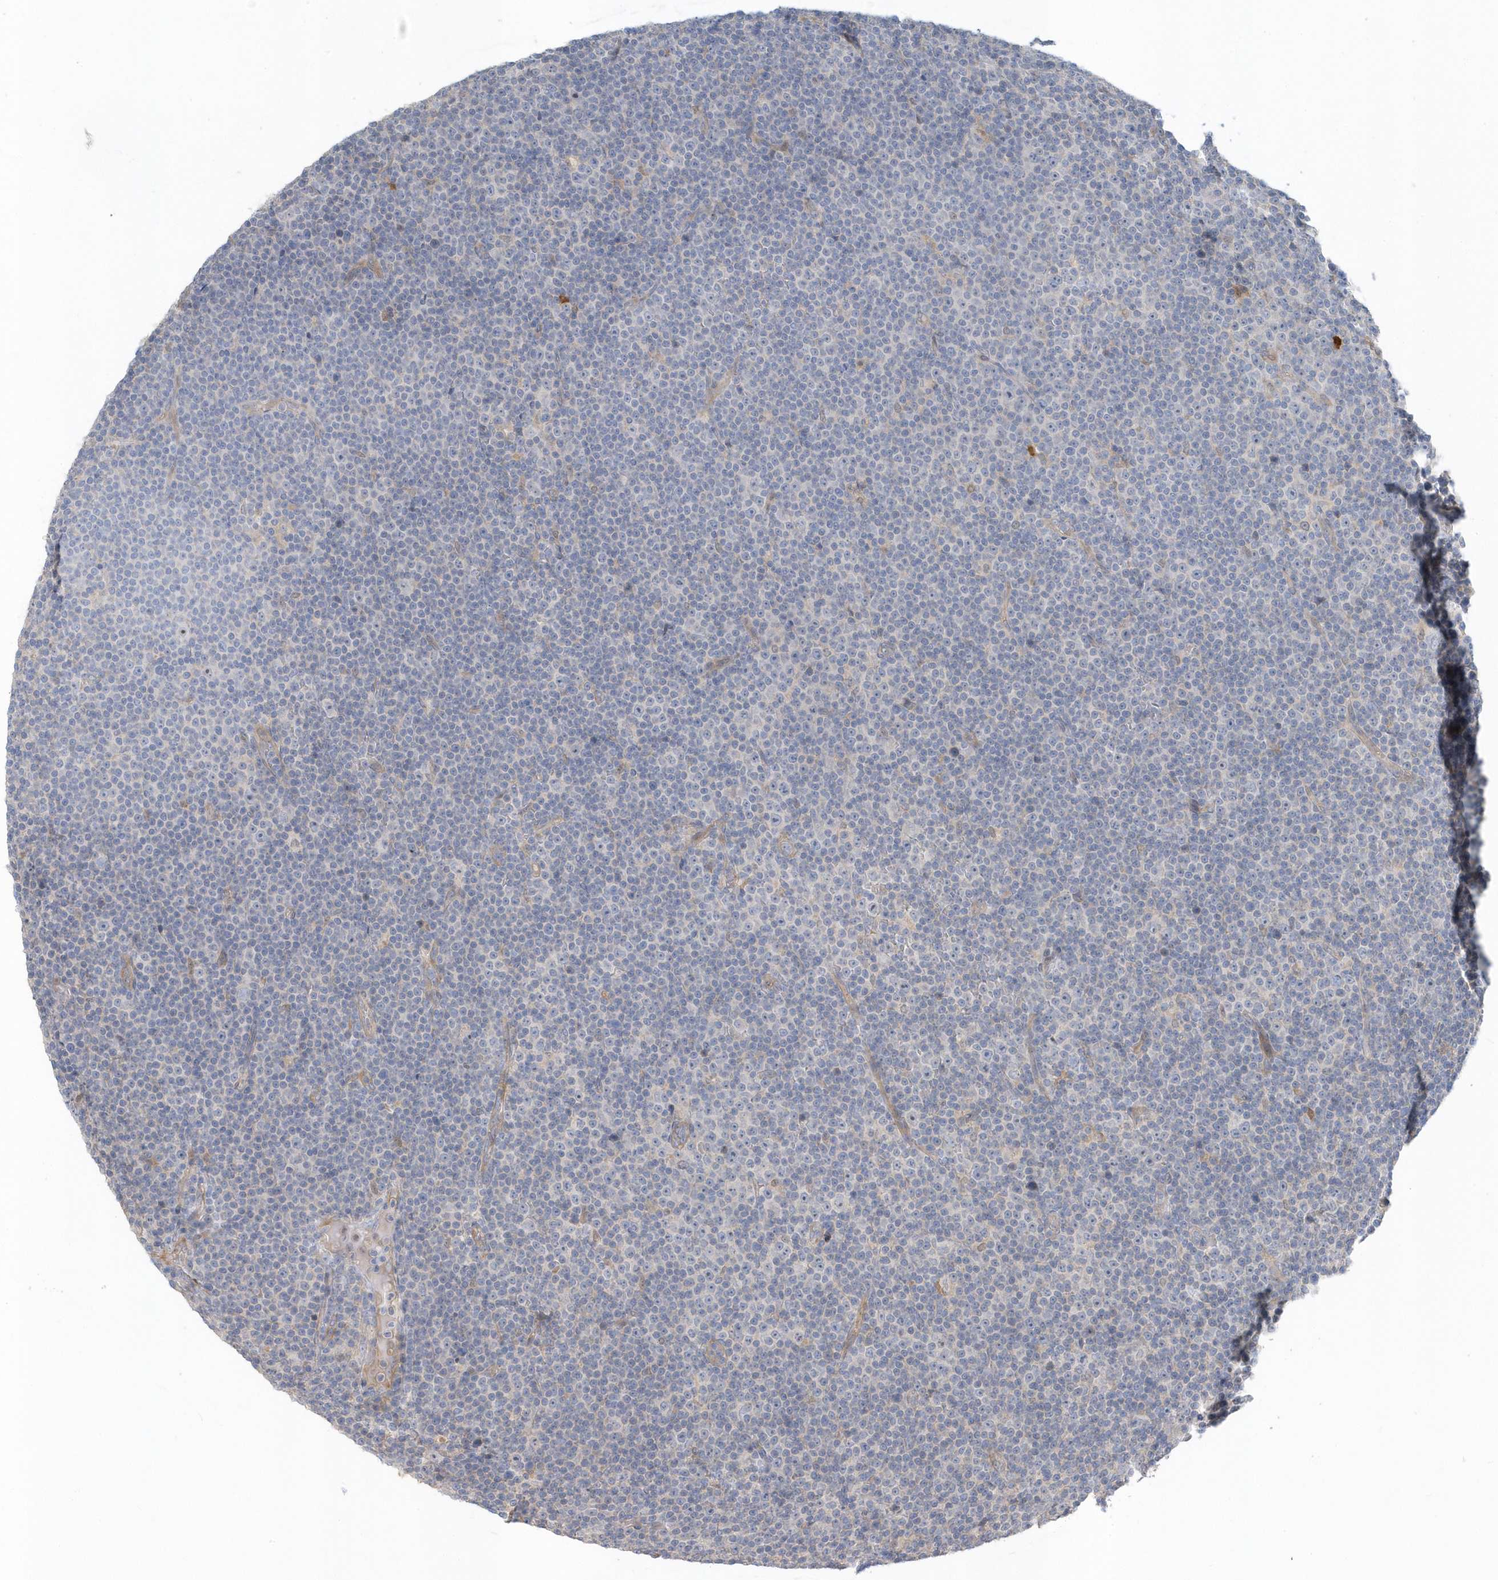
{"staining": {"intensity": "negative", "quantity": "none", "location": "none"}, "tissue": "lymphoma", "cell_type": "Tumor cells", "image_type": "cancer", "snomed": [{"axis": "morphology", "description": "Malignant lymphoma, non-Hodgkin's type, Low grade"}, {"axis": "topography", "description": "Lymph node"}], "caption": "Tumor cells show no significant protein positivity in lymphoma.", "gene": "USP53", "patient": {"sex": "female", "age": 67}}